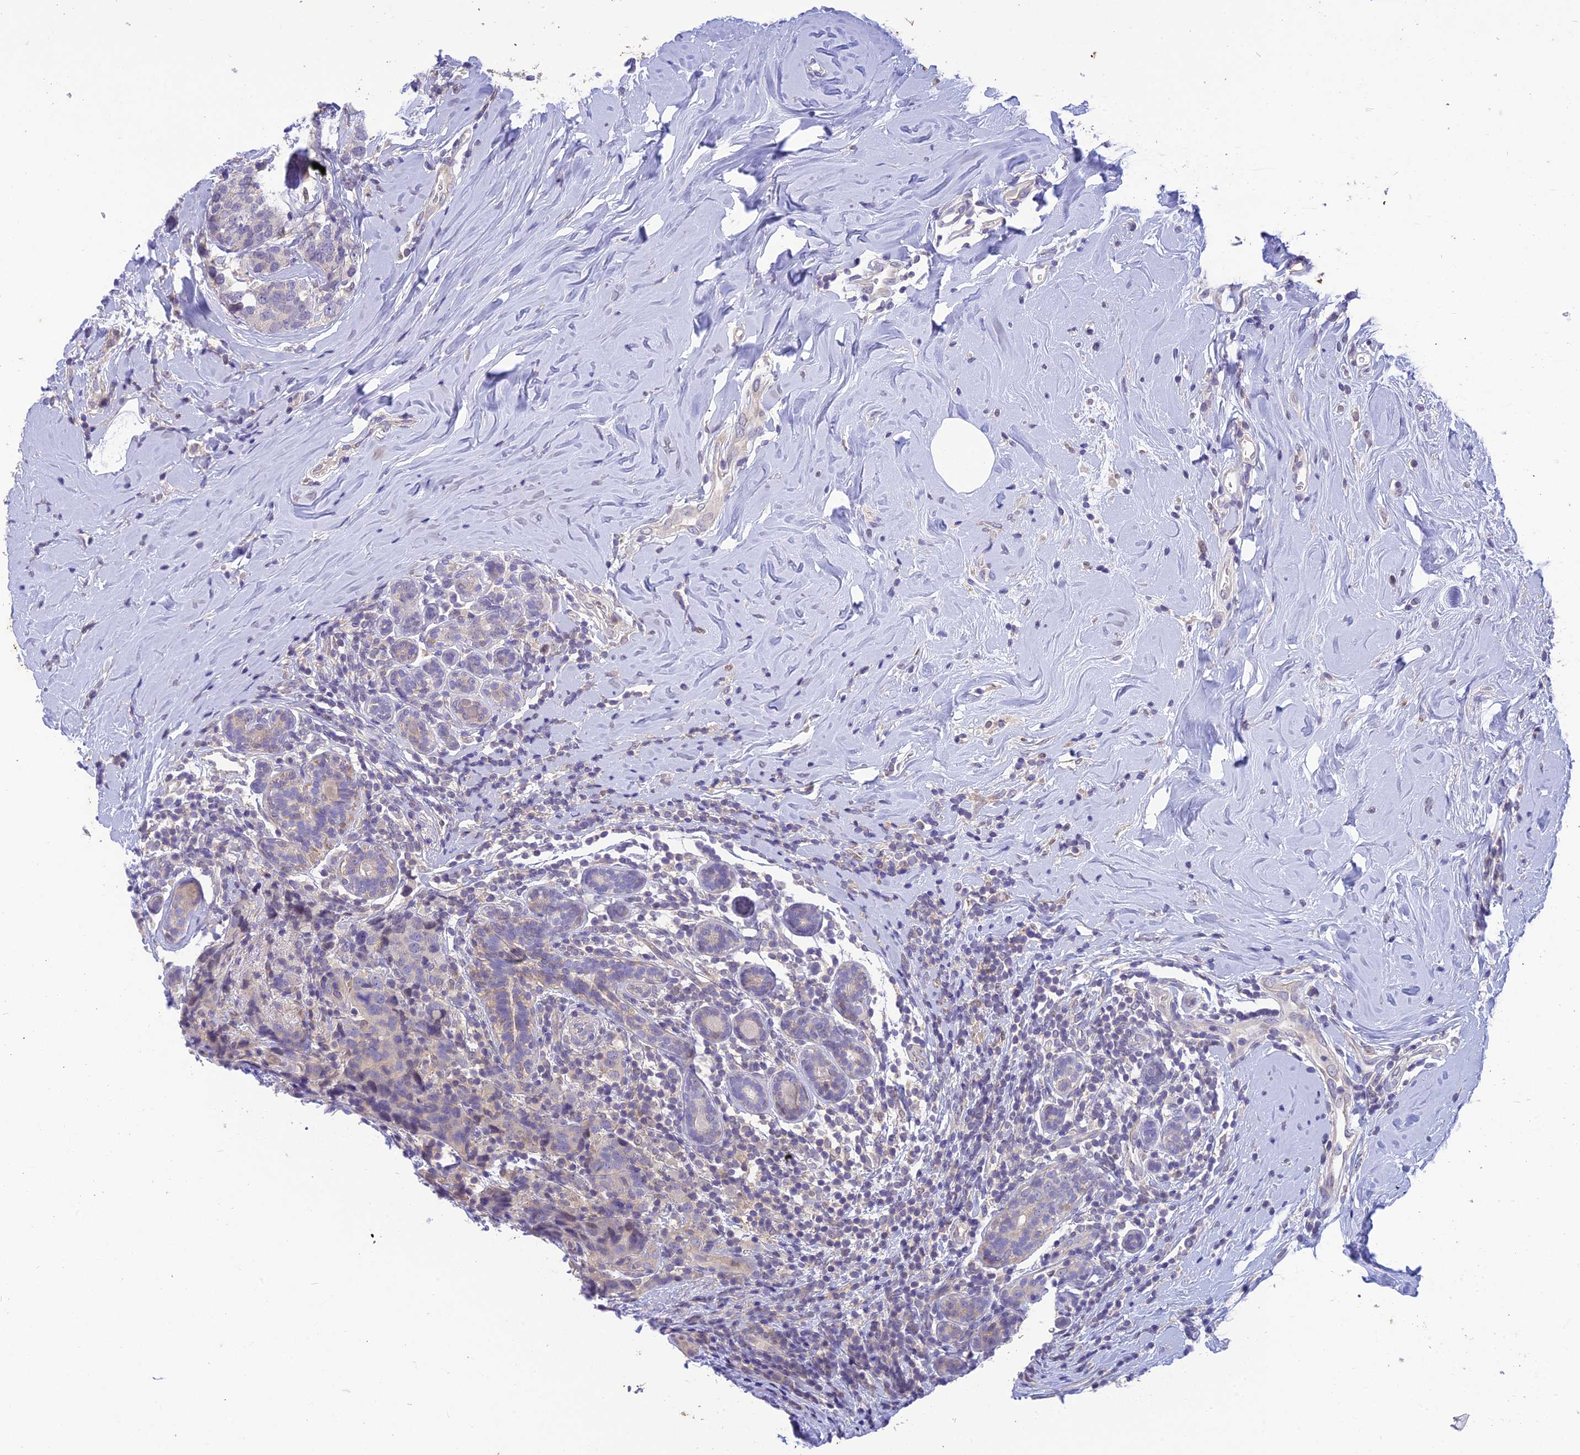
{"staining": {"intensity": "negative", "quantity": "none", "location": "none"}, "tissue": "breast cancer", "cell_type": "Tumor cells", "image_type": "cancer", "snomed": [{"axis": "morphology", "description": "Lobular carcinoma"}, {"axis": "topography", "description": "Breast"}], "caption": "A high-resolution image shows IHC staining of lobular carcinoma (breast), which displays no significant staining in tumor cells. (Brightfield microscopy of DAB IHC at high magnification).", "gene": "BMT2", "patient": {"sex": "female", "age": 59}}